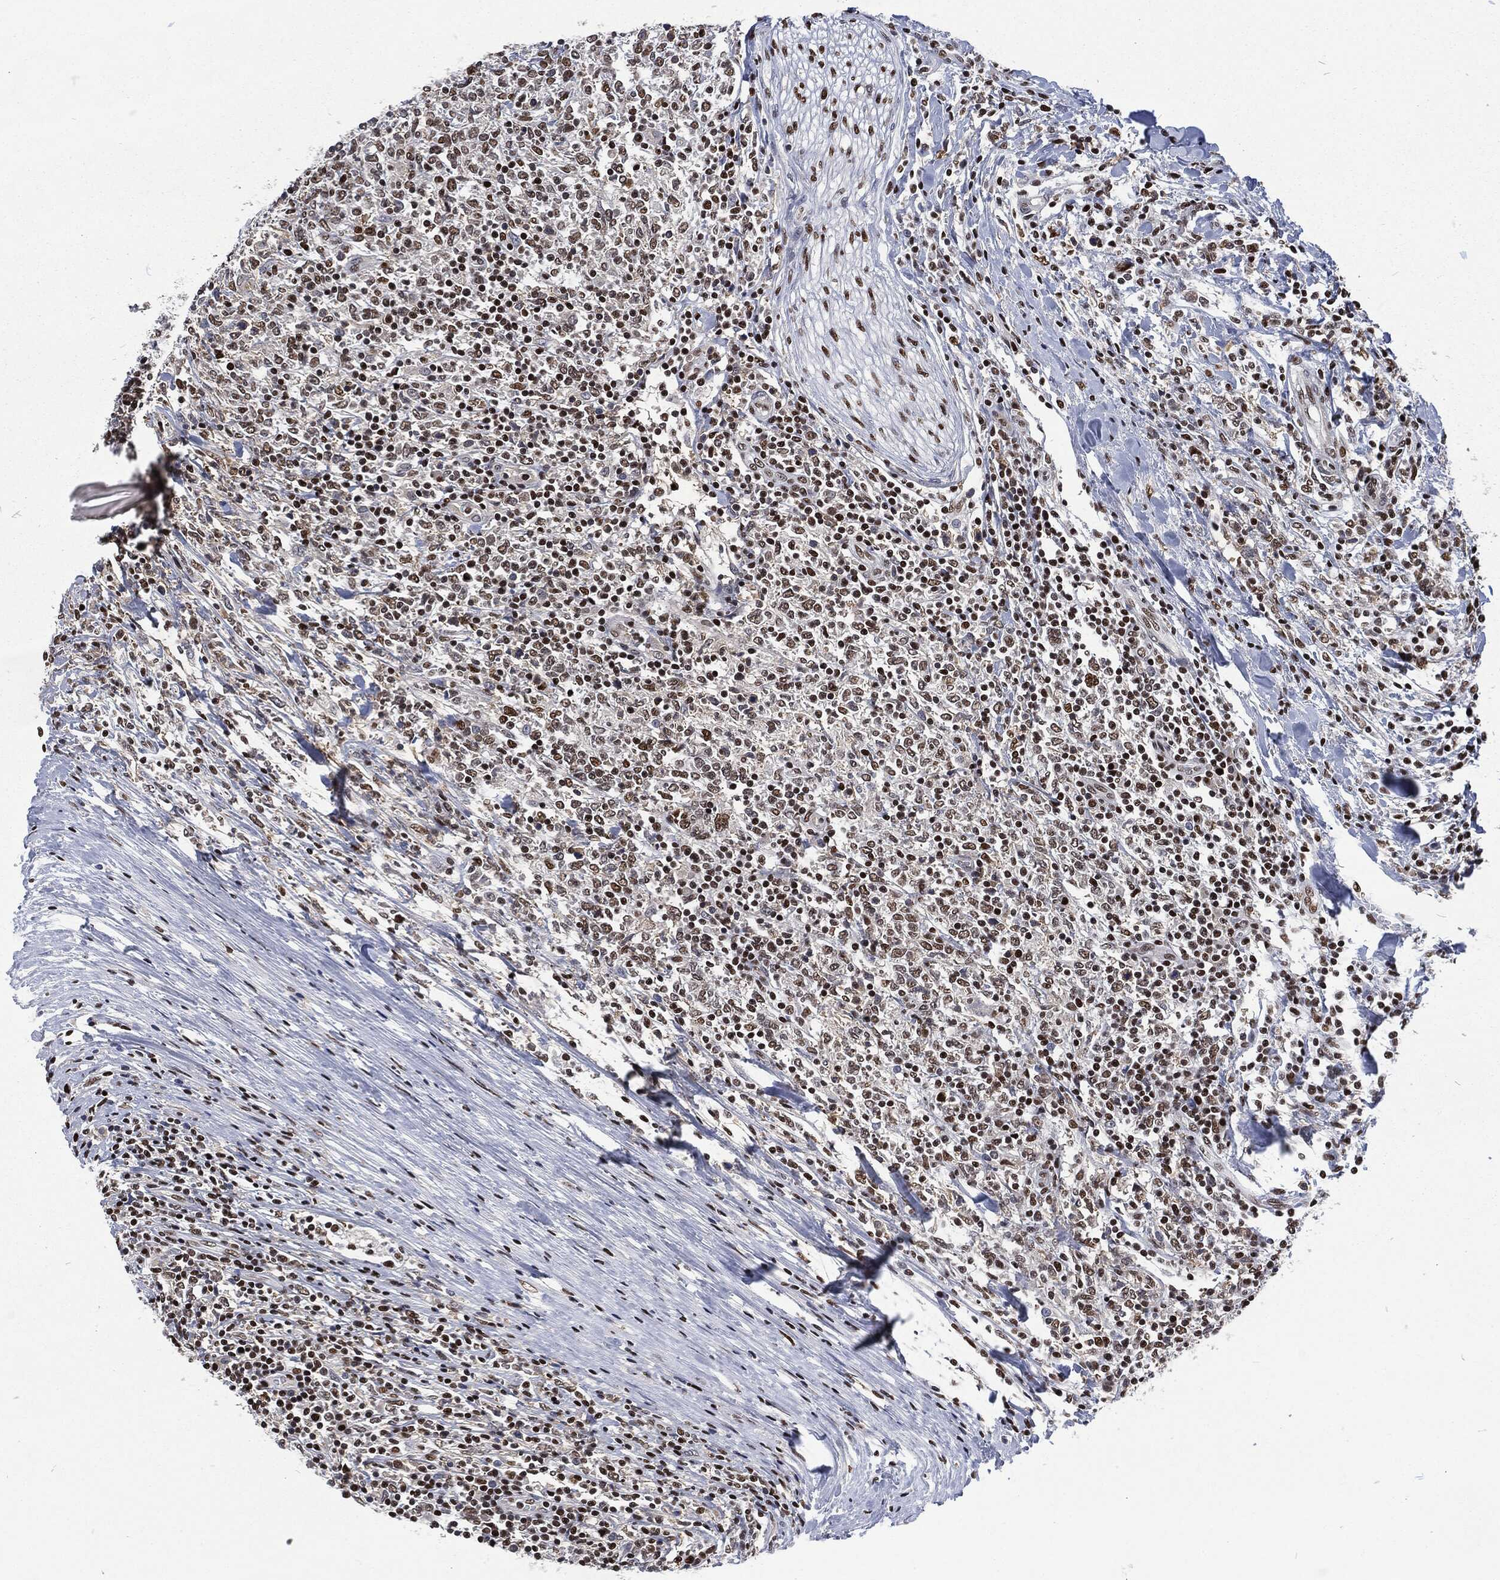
{"staining": {"intensity": "strong", "quantity": "25%-75%", "location": "nuclear"}, "tissue": "lymphoma", "cell_type": "Tumor cells", "image_type": "cancer", "snomed": [{"axis": "morphology", "description": "Malignant lymphoma, non-Hodgkin's type, High grade"}, {"axis": "topography", "description": "Lymph node"}], "caption": "Protein staining displays strong nuclear positivity in about 25%-75% of tumor cells in lymphoma. (Brightfield microscopy of DAB IHC at high magnification).", "gene": "DCPS", "patient": {"sex": "female", "age": 84}}